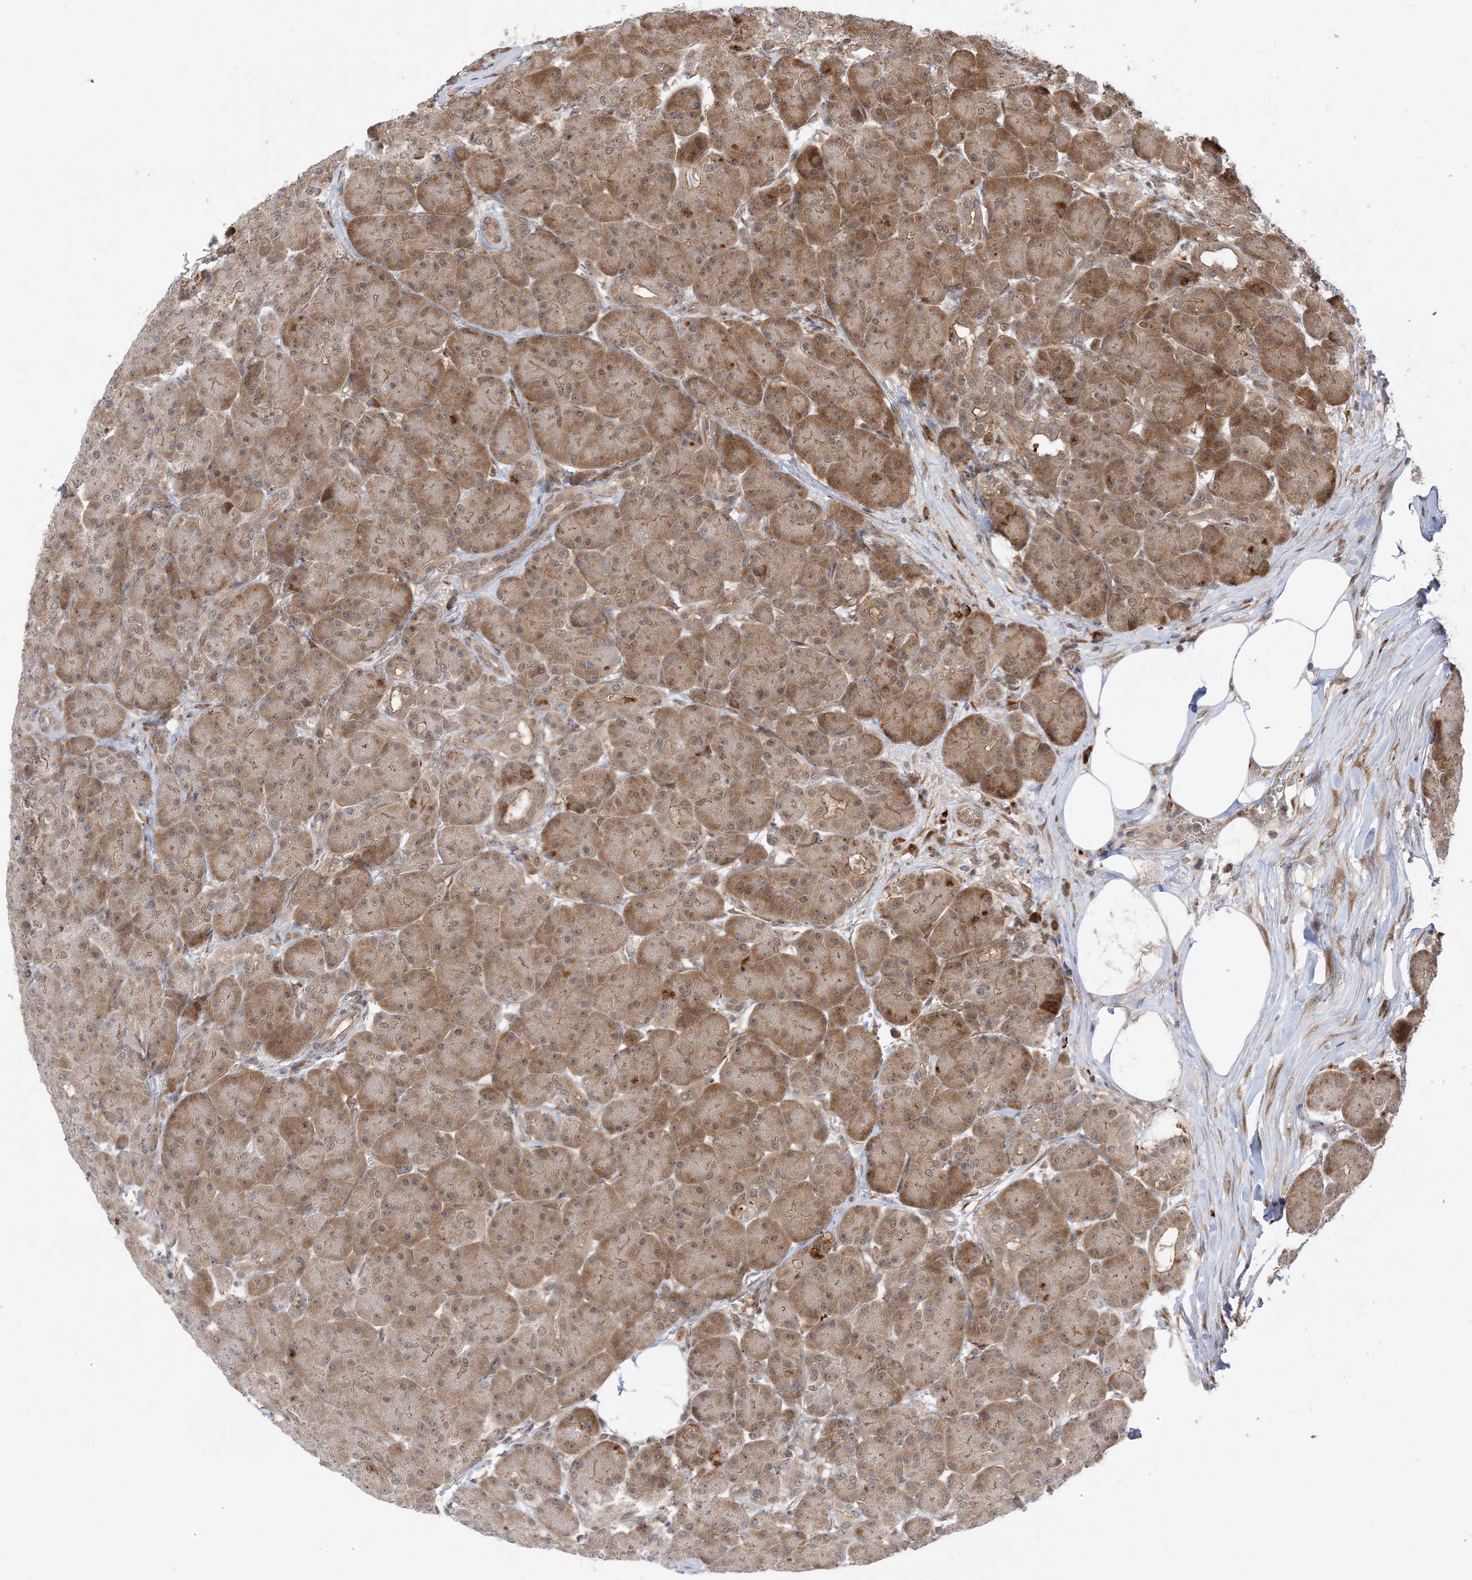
{"staining": {"intensity": "moderate", "quantity": ">75%", "location": "cytoplasmic/membranous"}, "tissue": "pancreas", "cell_type": "Exocrine glandular cells", "image_type": "normal", "snomed": [{"axis": "morphology", "description": "Normal tissue, NOS"}, {"axis": "topography", "description": "Pancreas"}], "caption": "IHC (DAB) staining of benign human pancreas demonstrates moderate cytoplasmic/membranous protein positivity in approximately >75% of exocrine glandular cells. (IHC, brightfield microscopy, high magnification).", "gene": "METTL21A", "patient": {"sex": "male", "age": 63}}